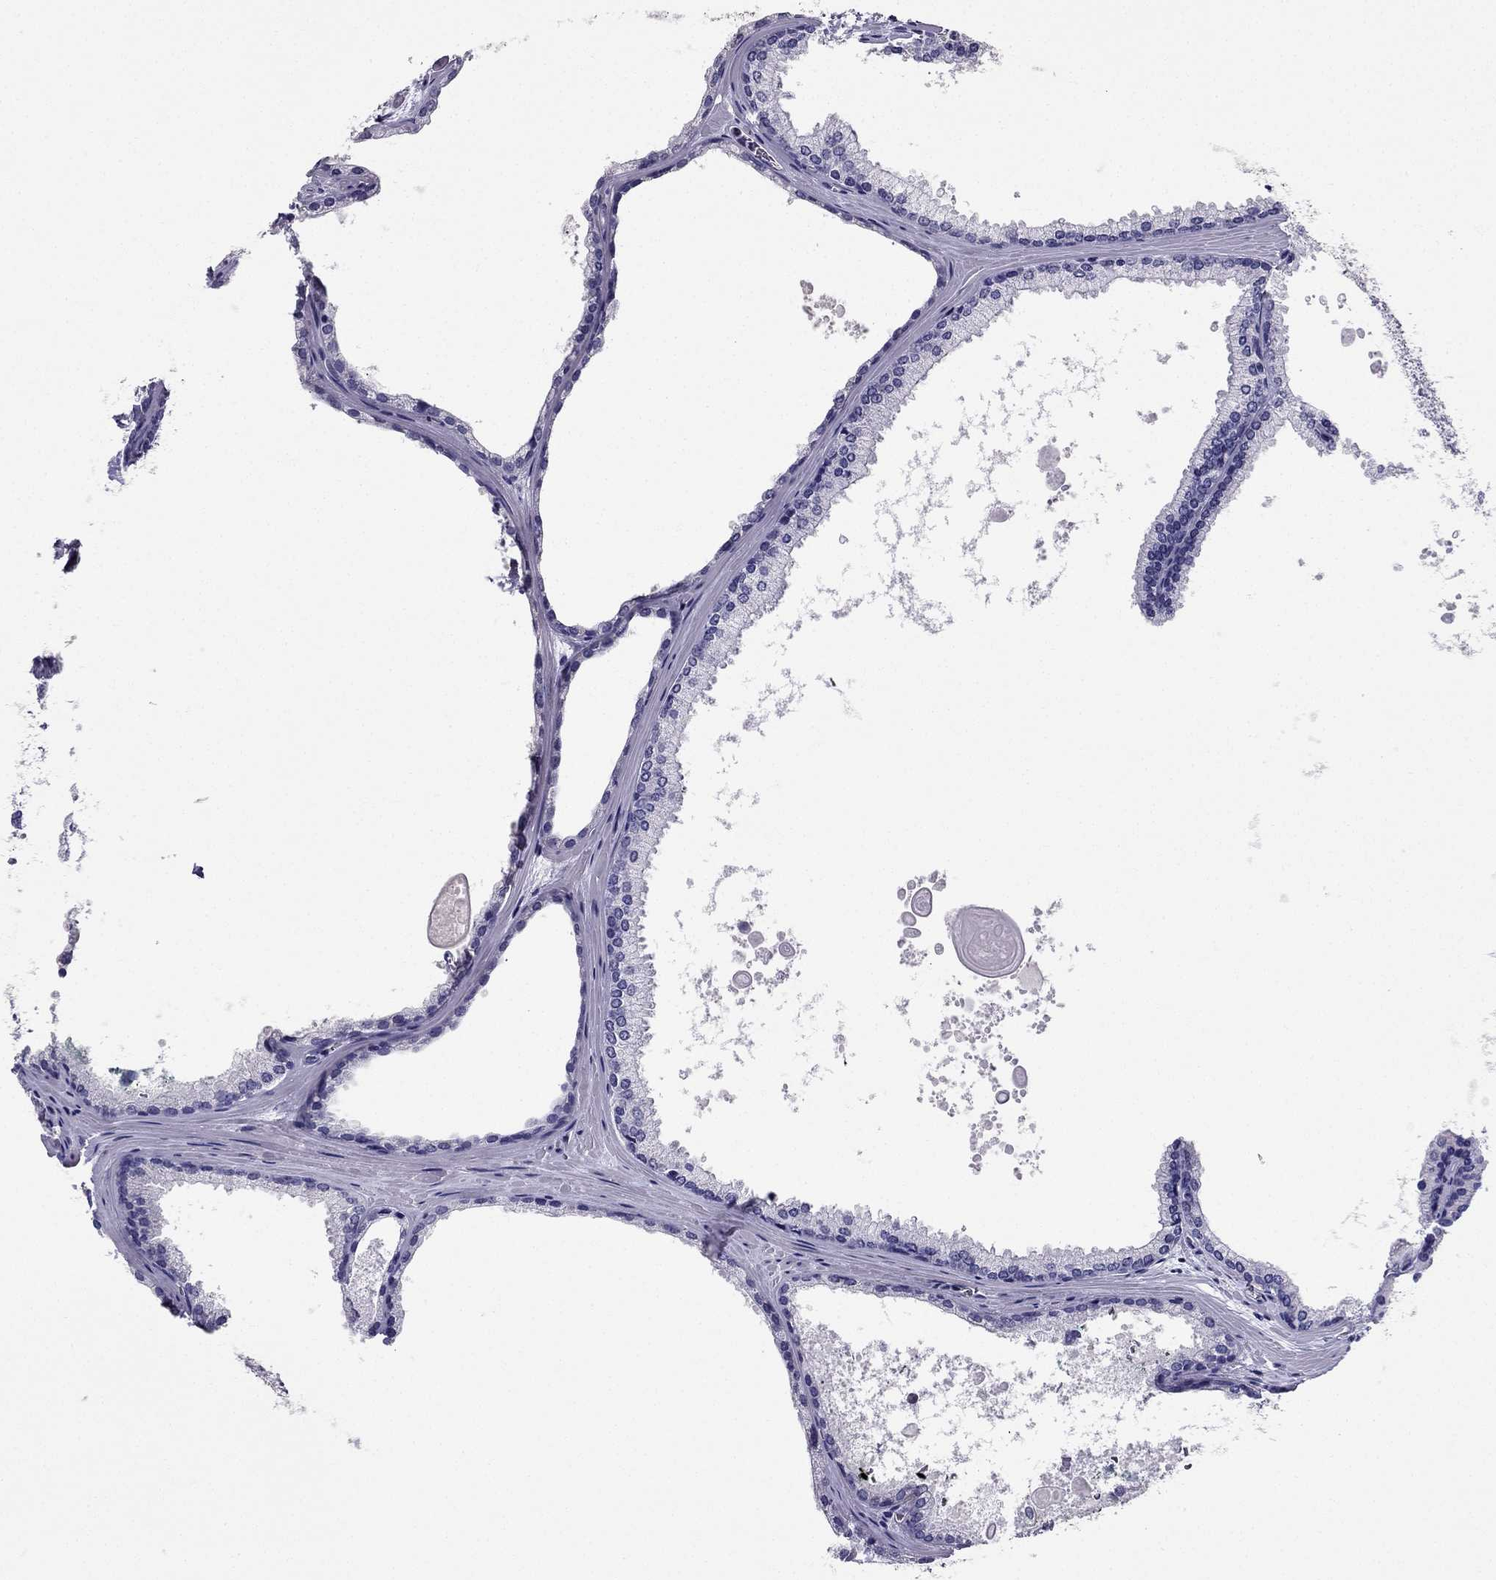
{"staining": {"intensity": "negative", "quantity": "none", "location": "none"}, "tissue": "prostate cancer", "cell_type": "Tumor cells", "image_type": "cancer", "snomed": [{"axis": "morphology", "description": "Adenocarcinoma, Low grade"}, {"axis": "topography", "description": "Prostate"}], "caption": "DAB (3,3'-diaminobenzidine) immunohistochemical staining of human adenocarcinoma (low-grade) (prostate) demonstrates no significant expression in tumor cells.", "gene": "ARID3A", "patient": {"sex": "male", "age": 56}}